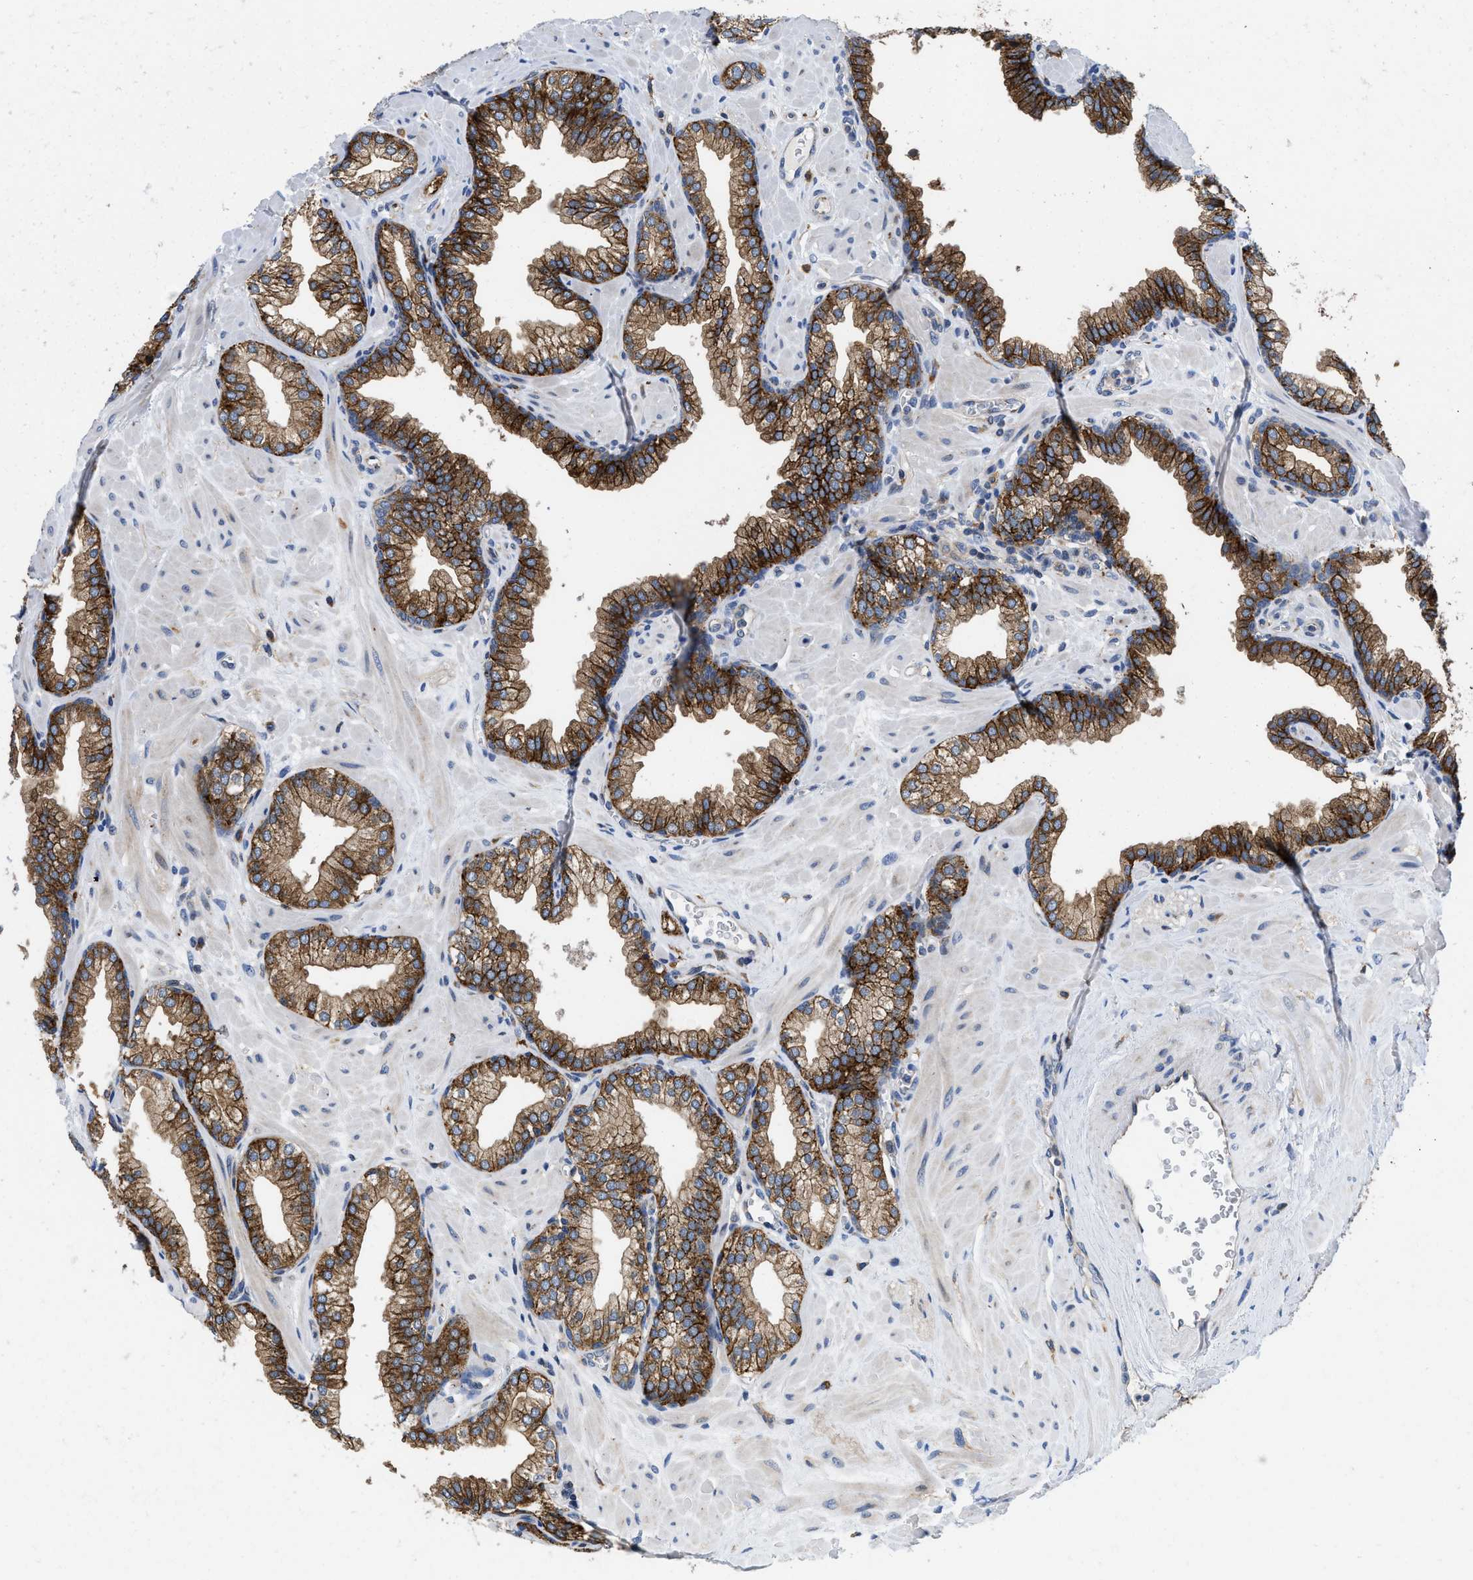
{"staining": {"intensity": "moderate", "quantity": ">75%", "location": "cytoplasmic/membranous"}, "tissue": "prostate", "cell_type": "Glandular cells", "image_type": "normal", "snomed": [{"axis": "morphology", "description": "Normal tissue, NOS"}, {"axis": "morphology", "description": "Urothelial carcinoma, Low grade"}, {"axis": "topography", "description": "Urinary bladder"}, {"axis": "topography", "description": "Prostate"}], "caption": "Immunohistochemistry micrograph of normal human prostate stained for a protein (brown), which exhibits medium levels of moderate cytoplasmic/membranous staining in approximately >75% of glandular cells.", "gene": "ENPP4", "patient": {"sex": "male", "age": 60}}